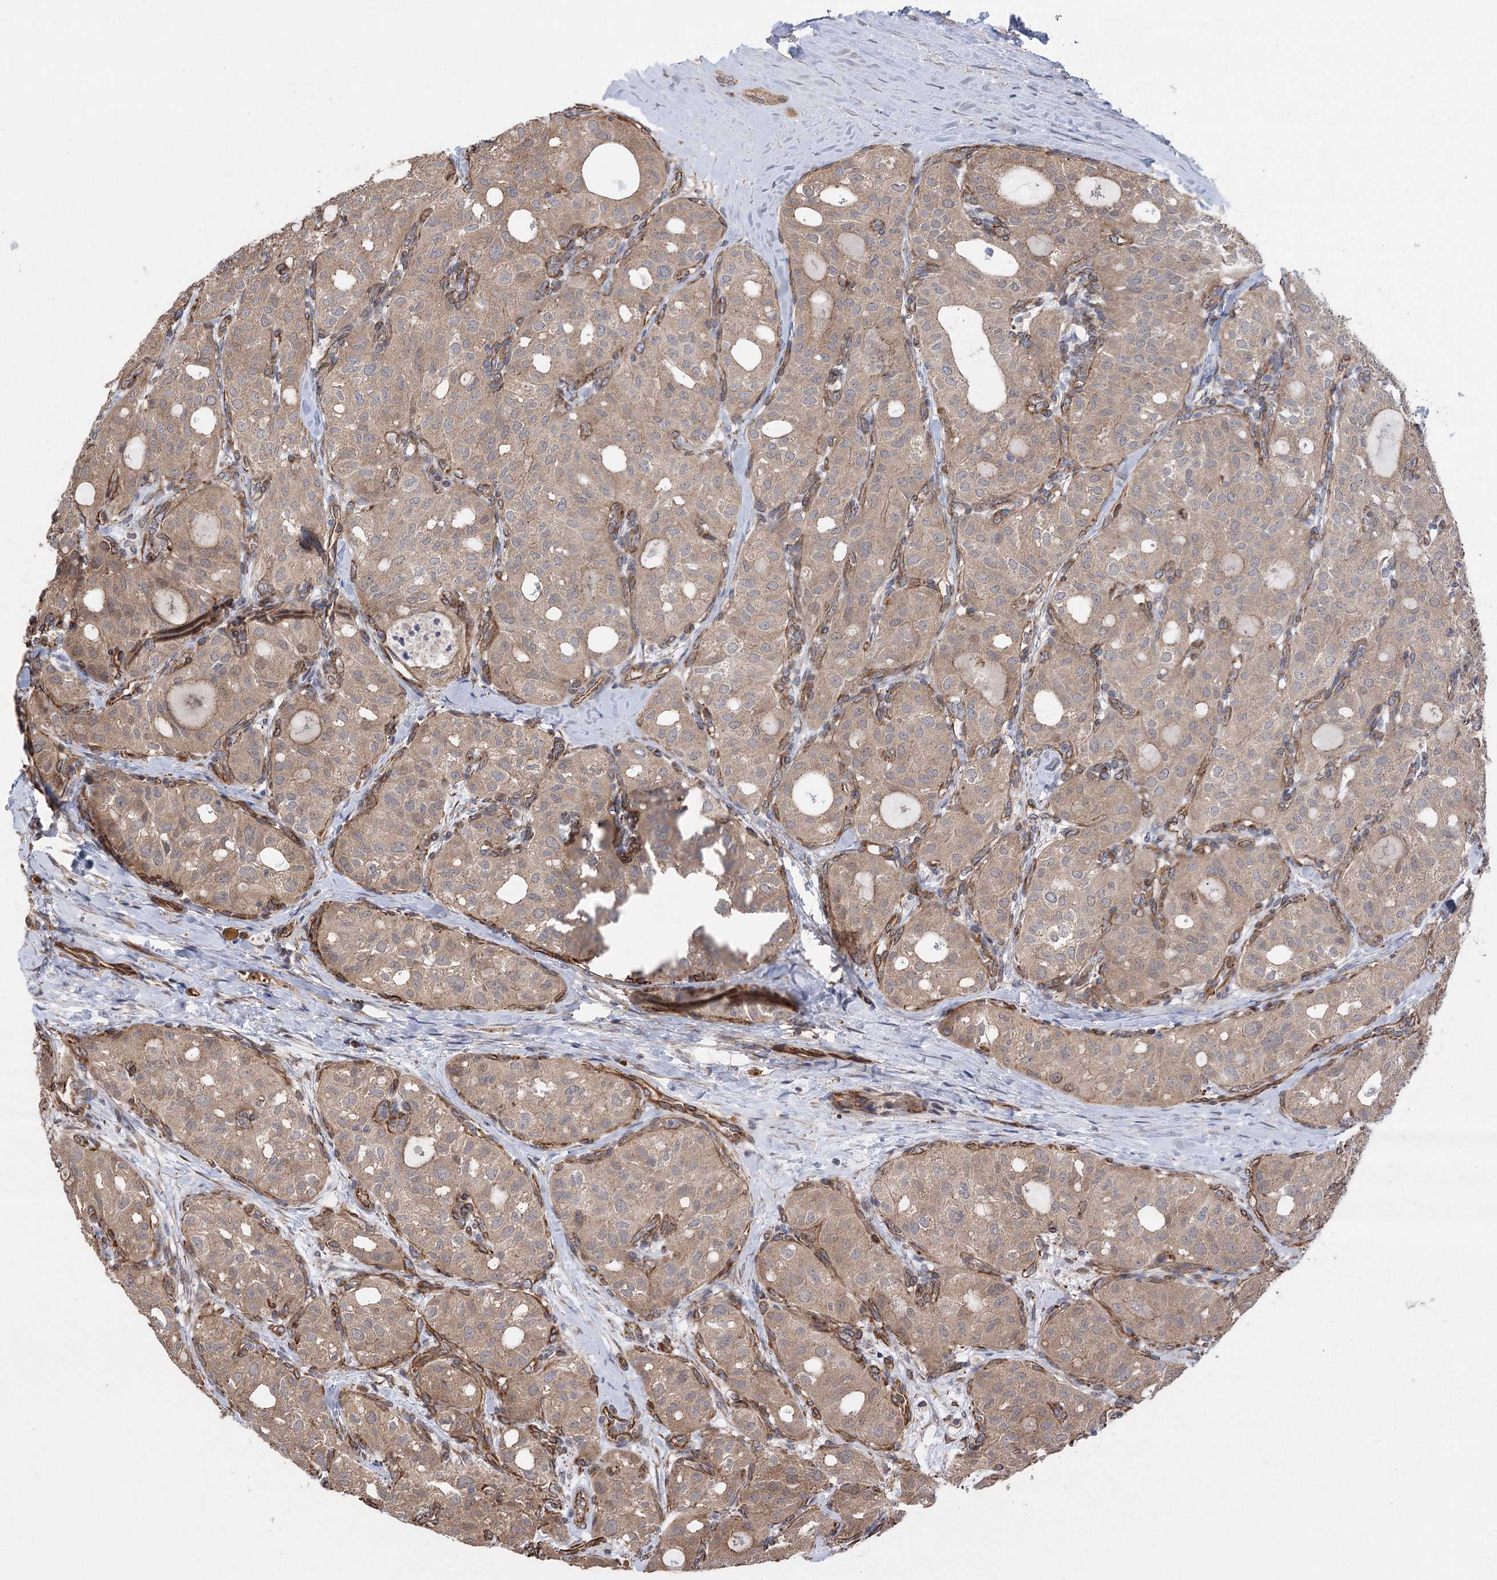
{"staining": {"intensity": "weak", "quantity": ">75%", "location": "cytoplasmic/membranous"}, "tissue": "thyroid cancer", "cell_type": "Tumor cells", "image_type": "cancer", "snomed": [{"axis": "morphology", "description": "Follicular adenoma carcinoma, NOS"}, {"axis": "topography", "description": "Thyroid gland"}], "caption": "Immunohistochemical staining of thyroid cancer (follicular adenoma carcinoma) shows weak cytoplasmic/membranous protein positivity in about >75% of tumor cells.", "gene": "RWDD4", "patient": {"sex": "male", "age": 75}}